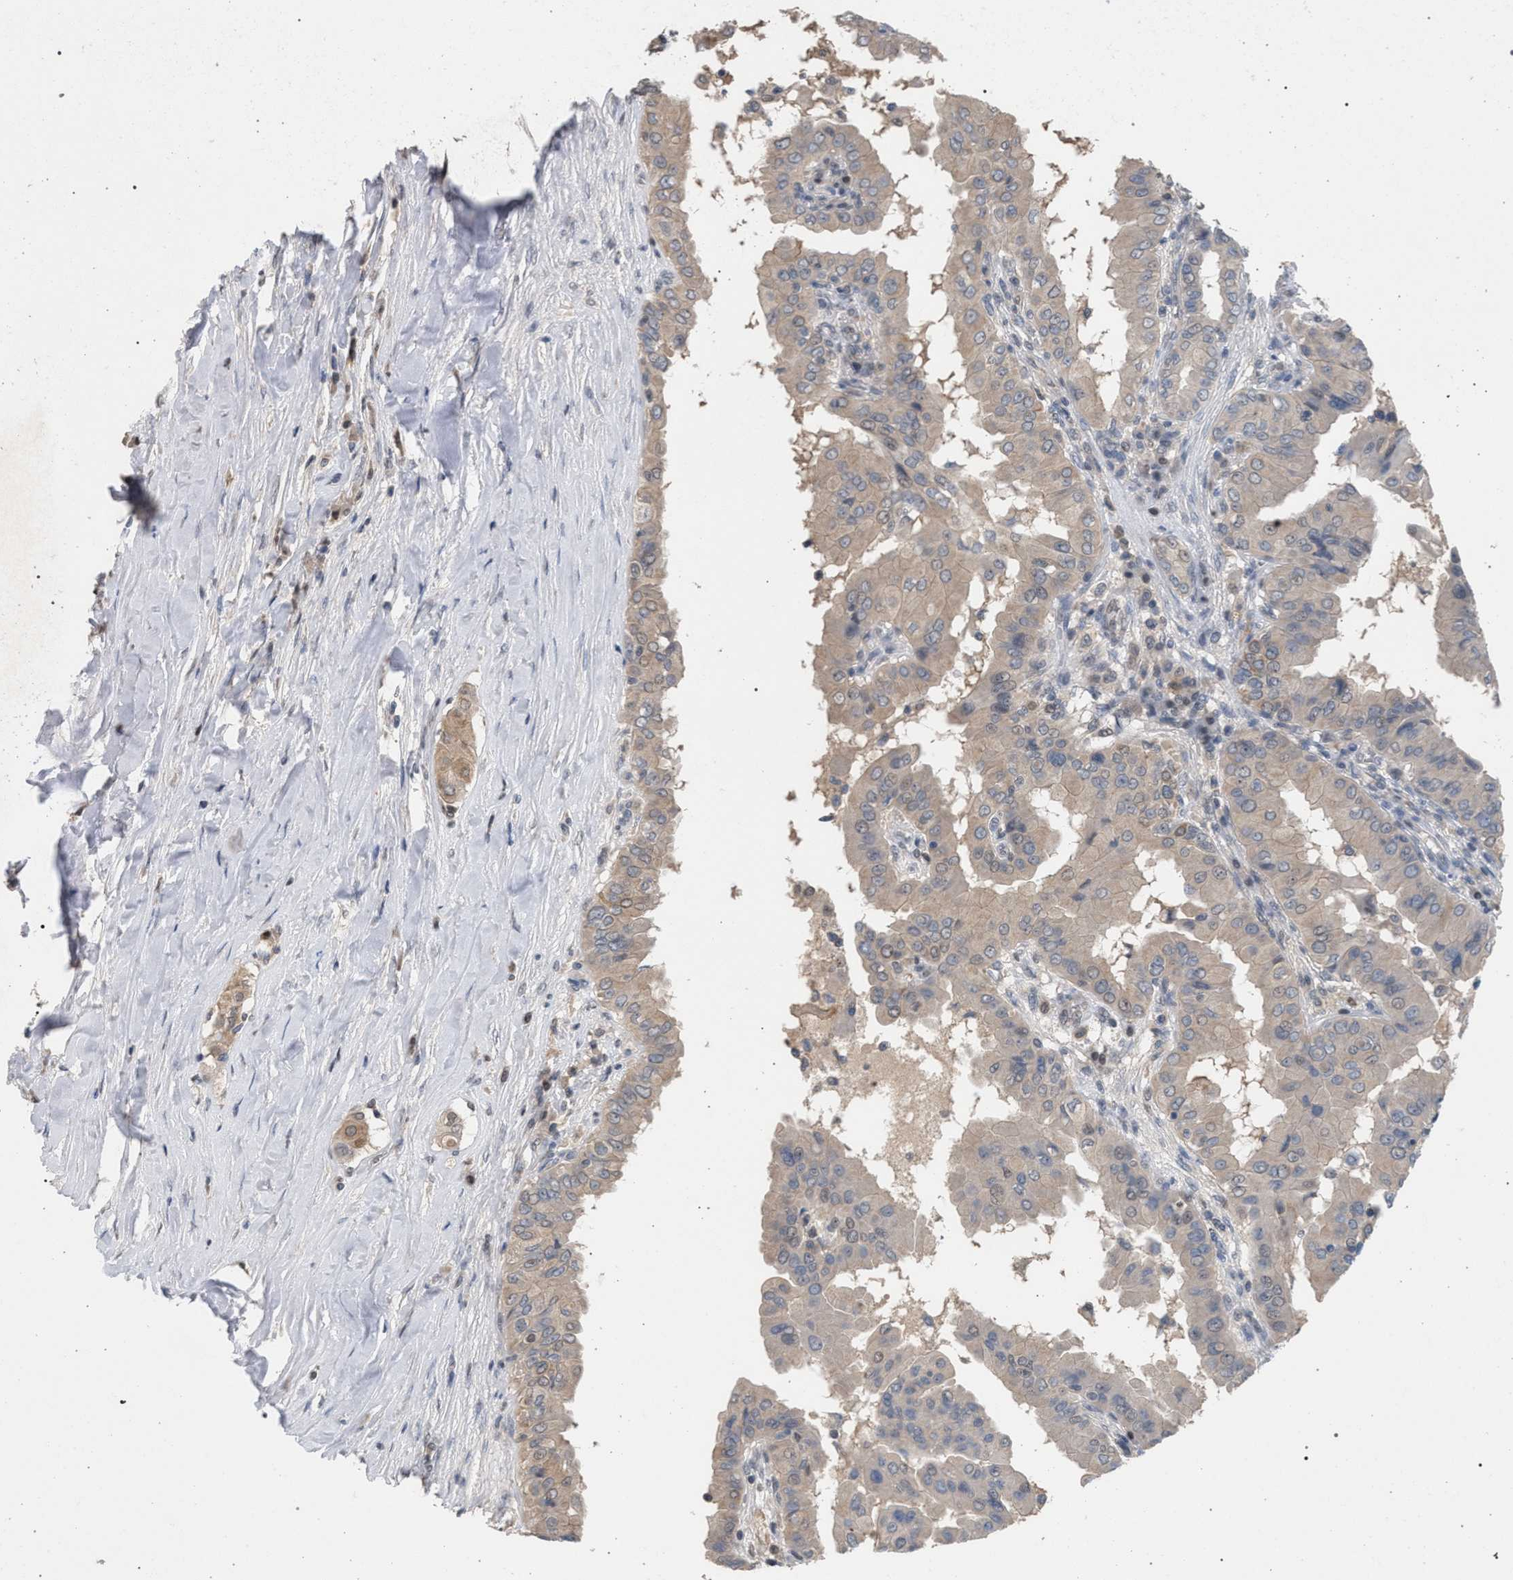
{"staining": {"intensity": "weak", "quantity": "<25%", "location": "cytoplasmic/membranous"}, "tissue": "thyroid cancer", "cell_type": "Tumor cells", "image_type": "cancer", "snomed": [{"axis": "morphology", "description": "Papillary adenocarcinoma, NOS"}, {"axis": "topography", "description": "Thyroid gland"}], "caption": "Immunohistochemical staining of human thyroid papillary adenocarcinoma displays no significant expression in tumor cells.", "gene": "TECPR1", "patient": {"sex": "male", "age": 33}}